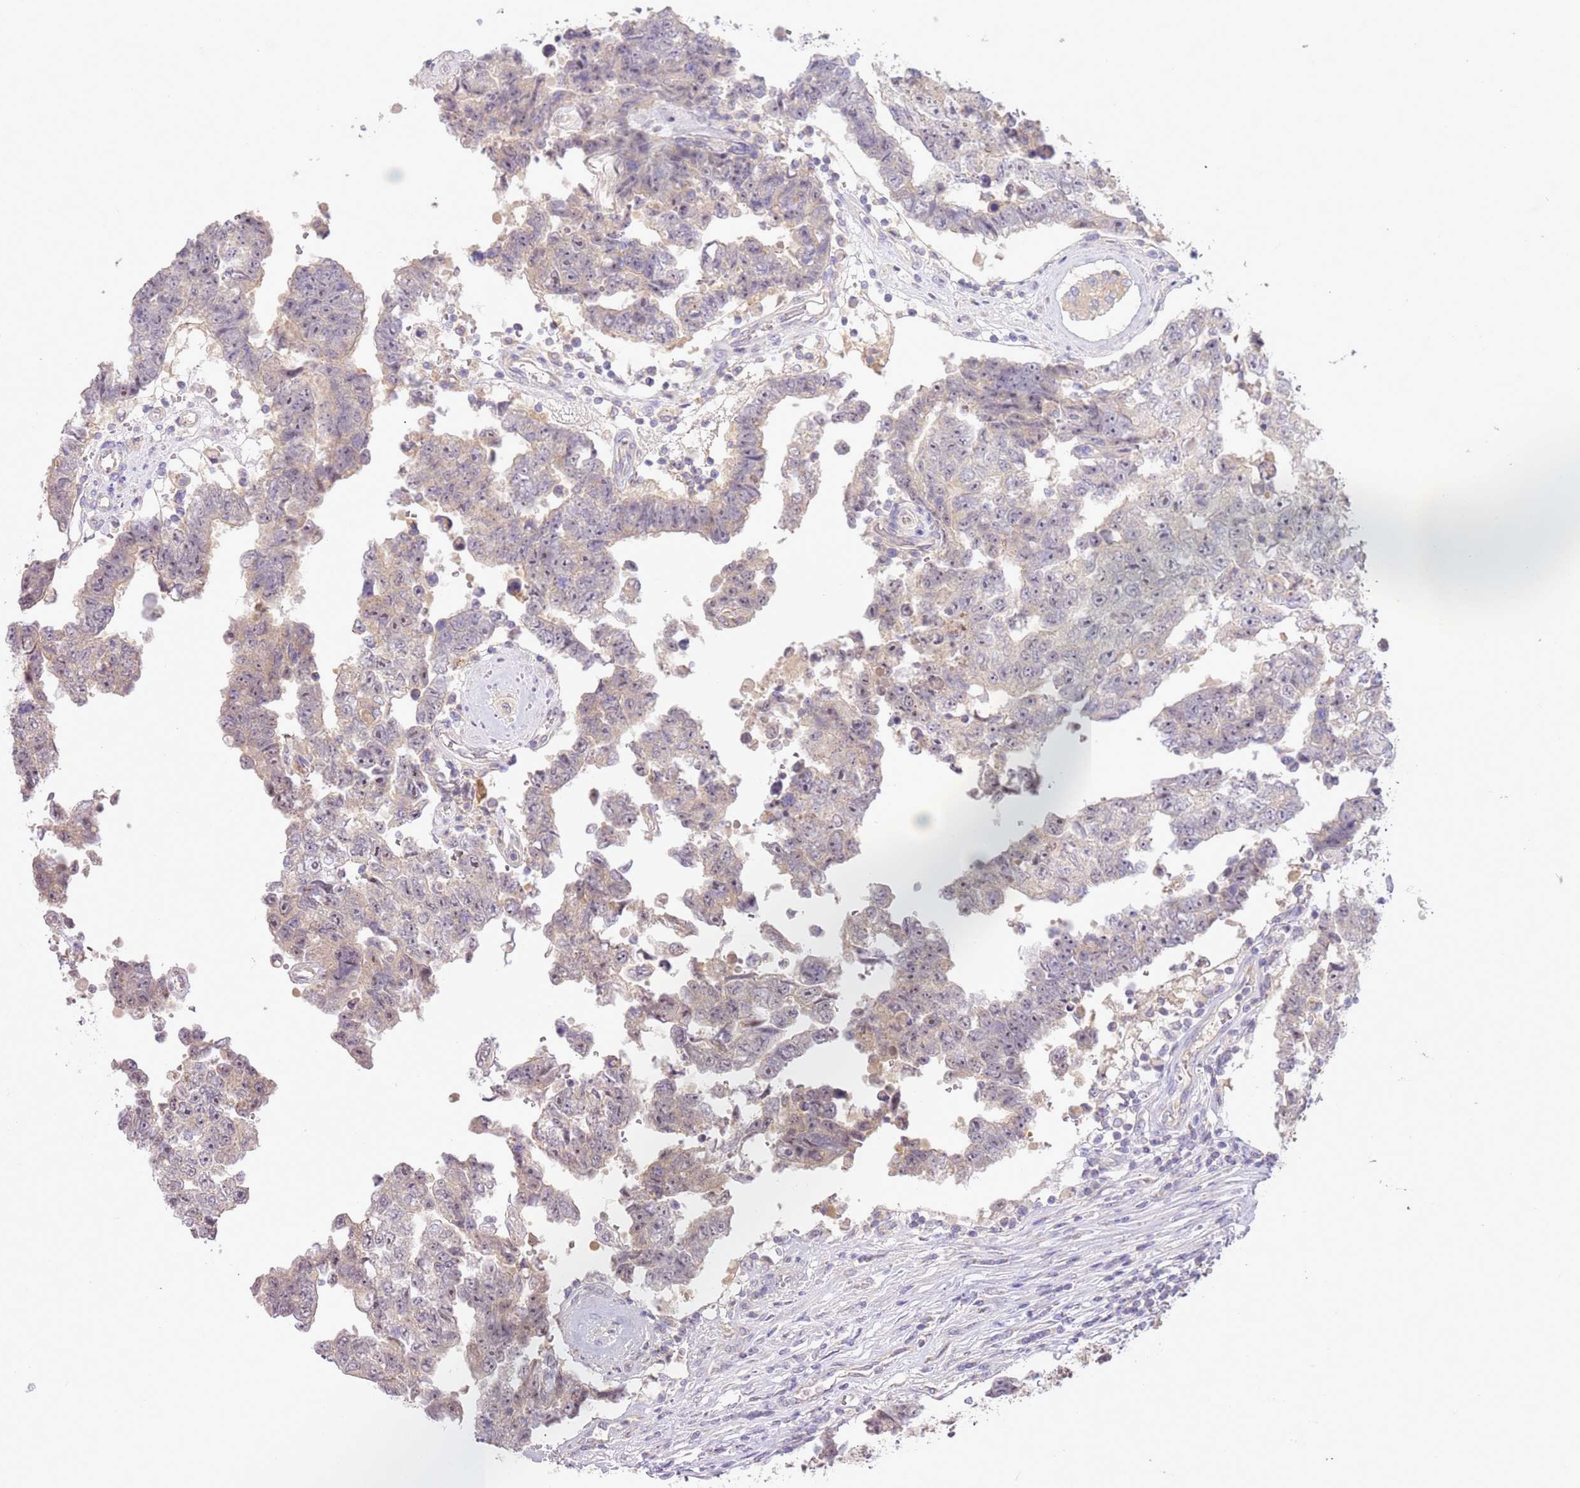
{"staining": {"intensity": "weak", "quantity": "<25%", "location": "cytoplasmic/membranous"}, "tissue": "testis cancer", "cell_type": "Tumor cells", "image_type": "cancer", "snomed": [{"axis": "morphology", "description": "Normal tissue, NOS"}, {"axis": "morphology", "description": "Carcinoma, Embryonal, NOS"}, {"axis": "topography", "description": "Testis"}, {"axis": "topography", "description": "Epididymis"}], "caption": "Immunohistochemical staining of human testis embryonal carcinoma shows no significant positivity in tumor cells.", "gene": "SKOR2", "patient": {"sex": "male", "age": 25}}